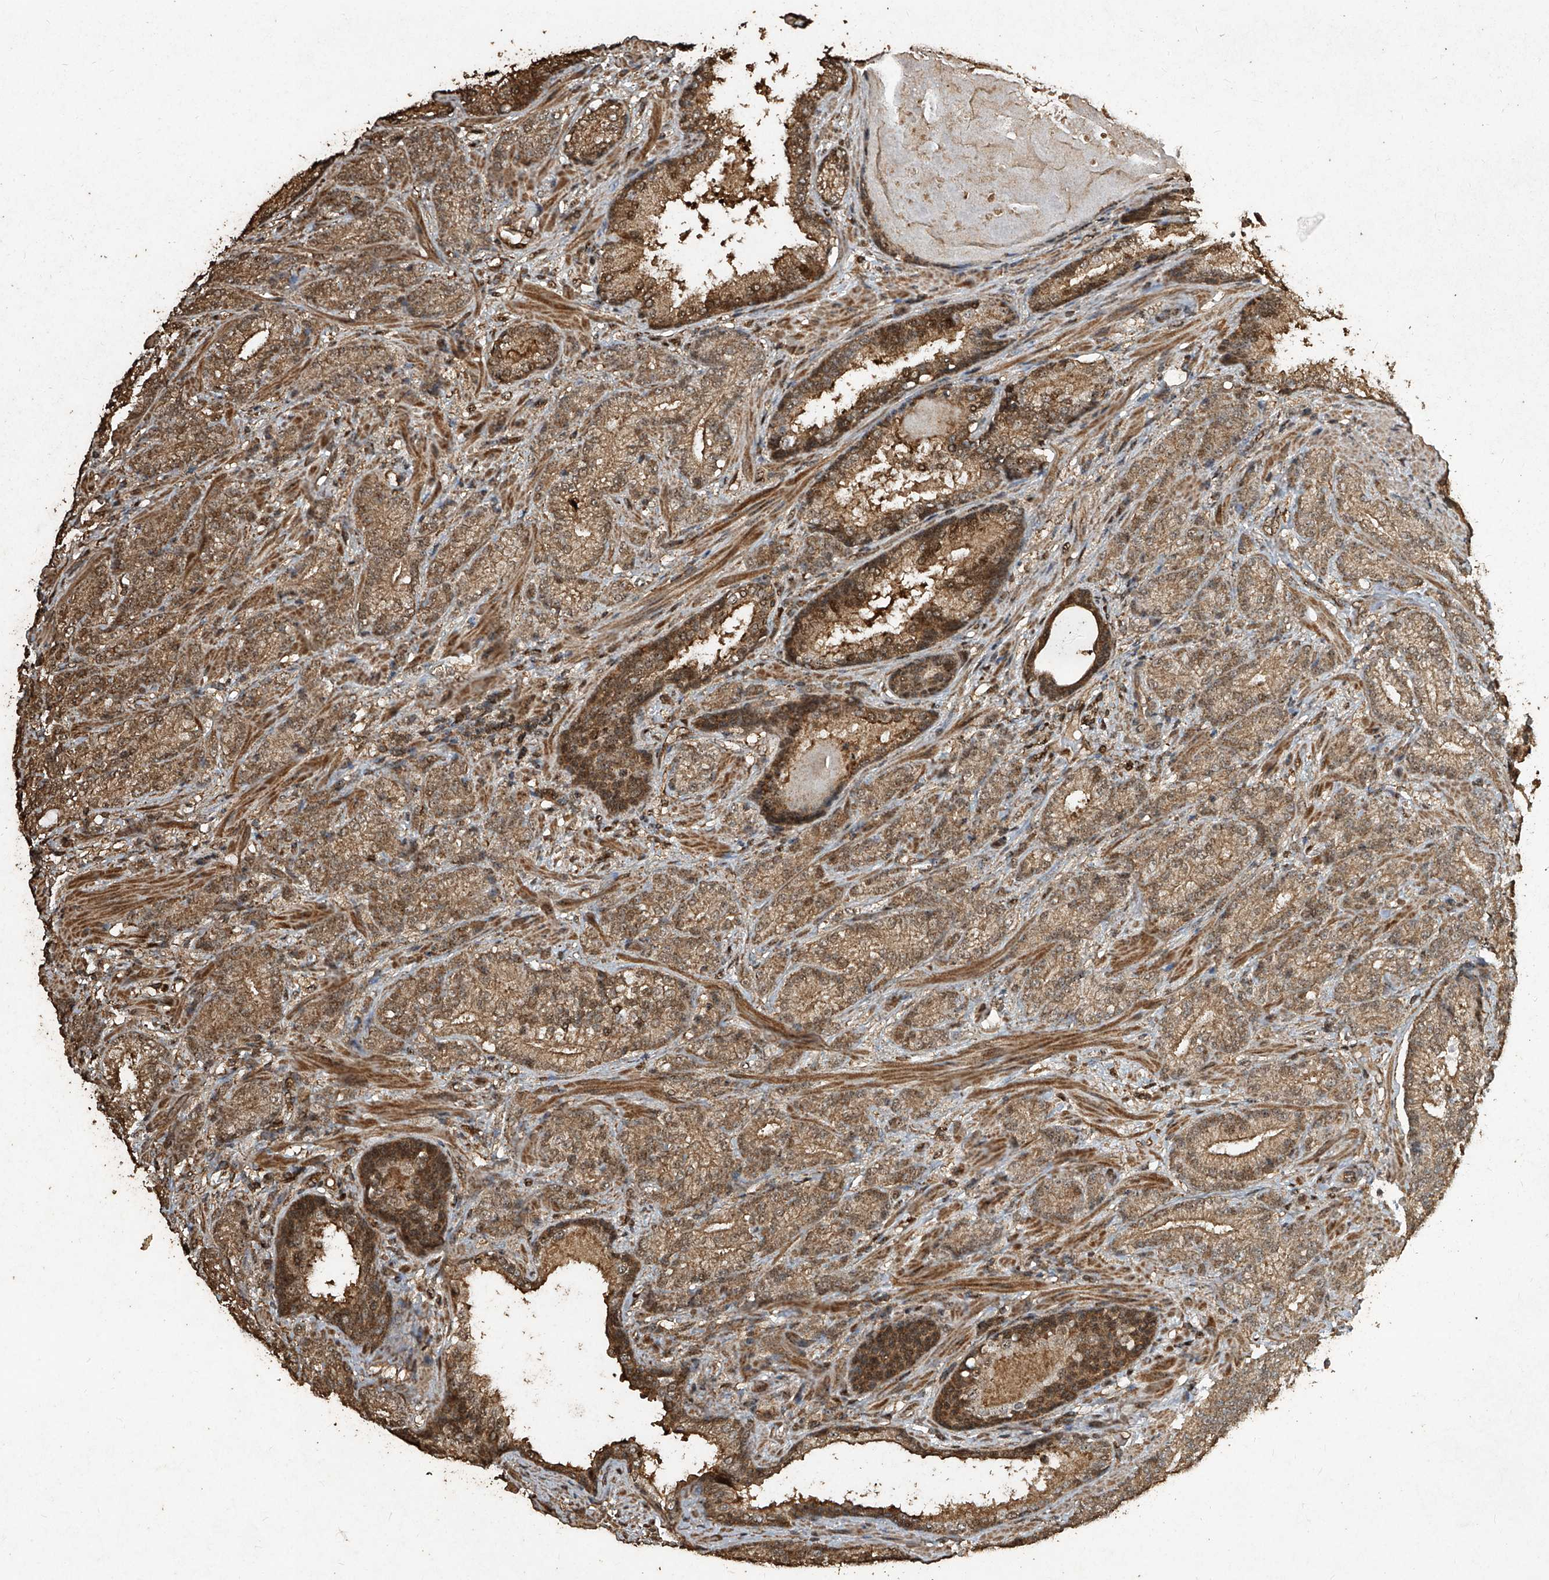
{"staining": {"intensity": "moderate", "quantity": "25%-75%", "location": "cytoplasmic/membranous"}, "tissue": "prostate cancer", "cell_type": "Tumor cells", "image_type": "cancer", "snomed": [{"axis": "morphology", "description": "Adenocarcinoma, High grade"}, {"axis": "topography", "description": "Prostate"}], "caption": "Human prostate cancer stained for a protein (brown) demonstrates moderate cytoplasmic/membranous positive expression in approximately 25%-75% of tumor cells.", "gene": "ERBB3", "patient": {"sex": "male", "age": 61}}